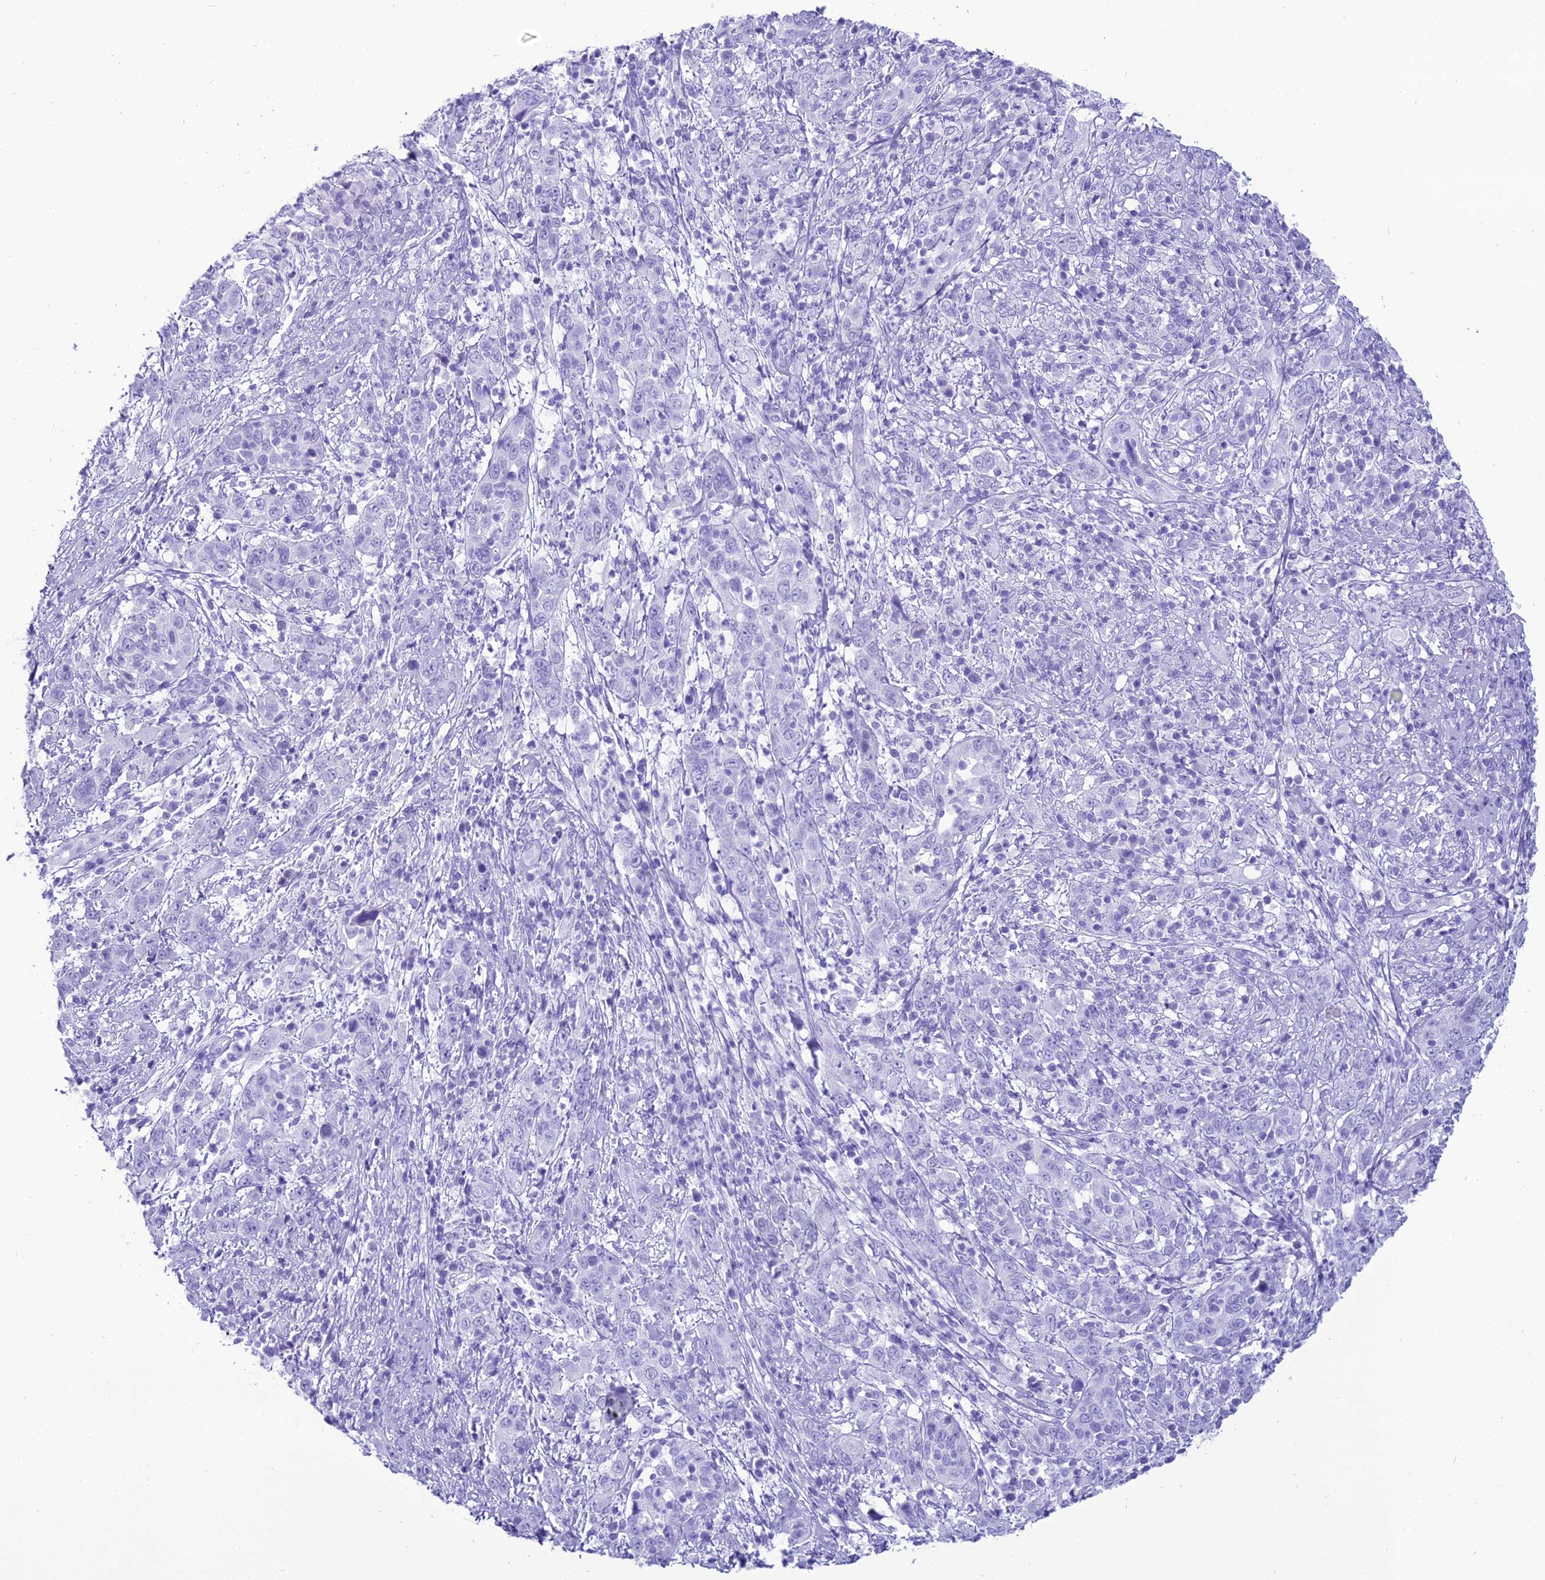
{"staining": {"intensity": "negative", "quantity": "none", "location": "none"}, "tissue": "cervical cancer", "cell_type": "Tumor cells", "image_type": "cancer", "snomed": [{"axis": "morphology", "description": "Squamous cell carcinoma, NOS"}, {"axis": "topography", "description": "Cervix"}], "caption": "Immunohistochemistry histopathology image of neoplastic tissue: cervical squamous cell carcinoma stained with DAB (3,3'-diaminobenzidine) reveals no significant protein staining in tumor cells.", "gene": "PNMA5", "patient": {"sex": "female", "age": 46}}